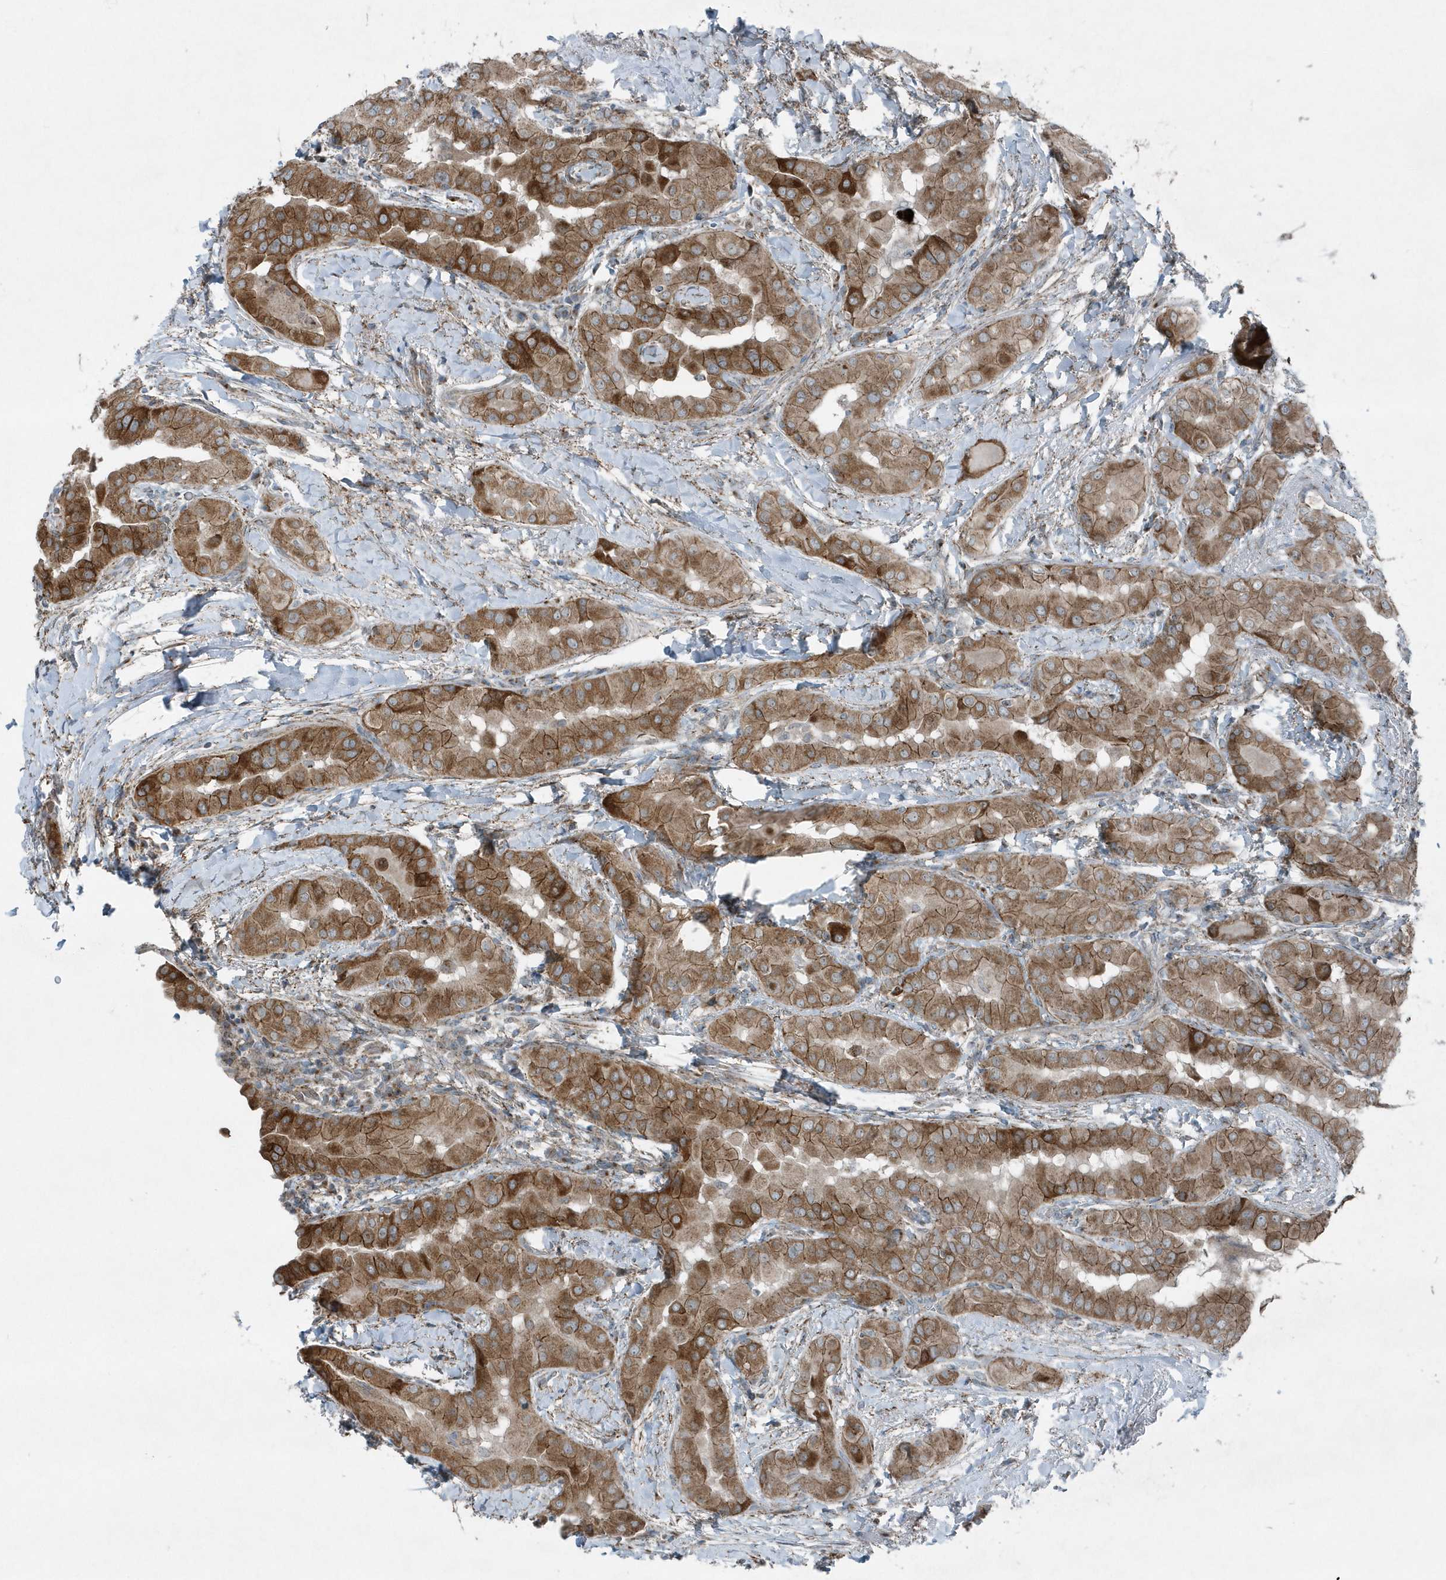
{"staining": {"intensity": "moderate", "quantity": ">75%", "location": "cytoplasmic/membranous"}, "tissue": "thyroid cancer", "cell_type": "Tumor cells", "image_type": "cancer", "snomed": [{"axis": "morphology", "description": "Papillary adenocarcinoma, NOS"}, {"axis": "topography", "description": "Thyroid gland"}], "caption": "A brown stain highlights moderate cytoplasmic/membranous expression of a protein in human papillary adenocarcinoma (thyroid) tumor cells.", "gene": "GCC2", "patient": {"sex": "male", "age": 33}}